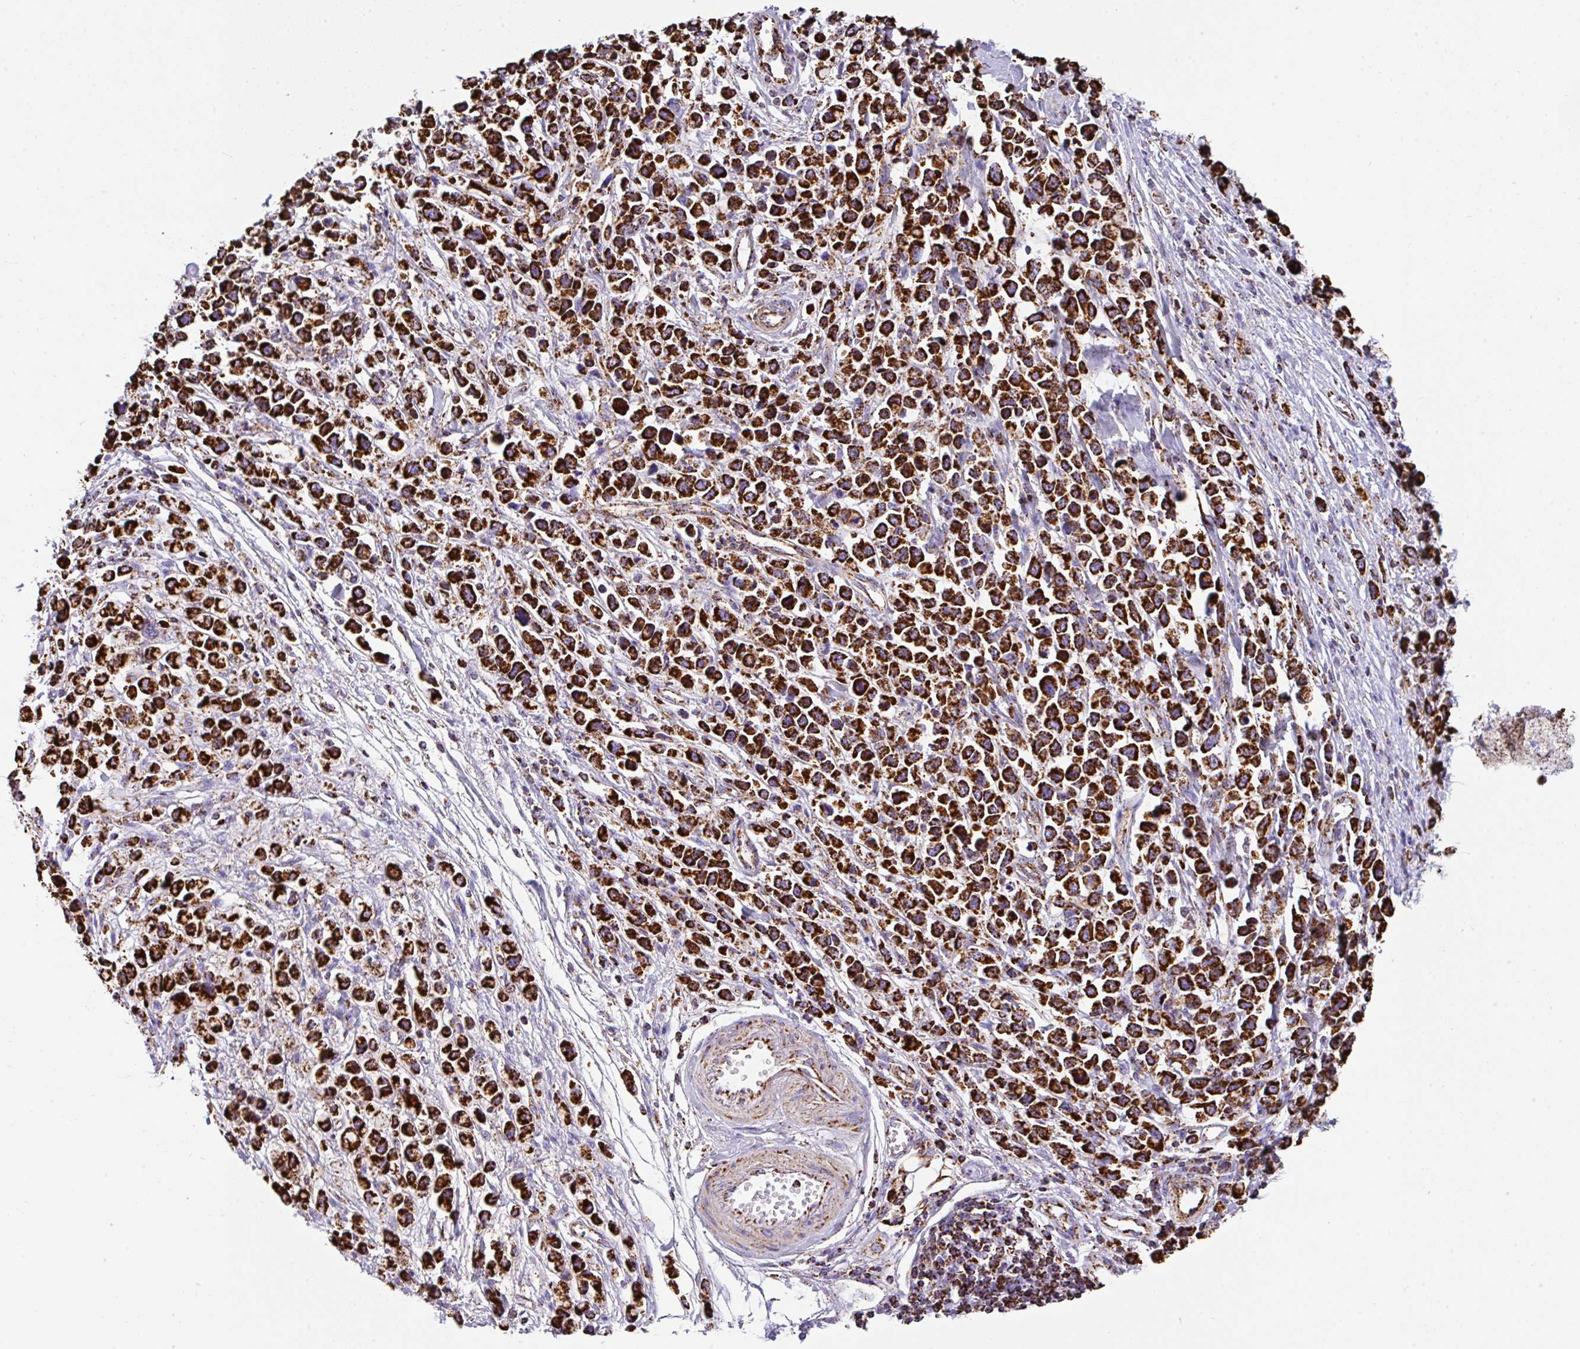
{"staining": {"intensity": "strong", "quantity": ">75%", "location": "cytoplasmic/membranous"}, "tissue": "stomach cancer", "cell_type": "Tumor cells", "image_type": "cancer", "snomed": [{"axis": "morphology", "description": "Adenocarcinoma, NOS"}, {"axis": "topography", "description": "Stomach"}], "caption": "DAB (3,3'-diaminobenzidine) immunohistochemical staining of stomach adenocarcinoma displays strong cytoplasmic/membranous protein expression in about >75% of tumor cells.", "gene": "ANKRD33B", "patient": {"sex": "female", "age": 81}}